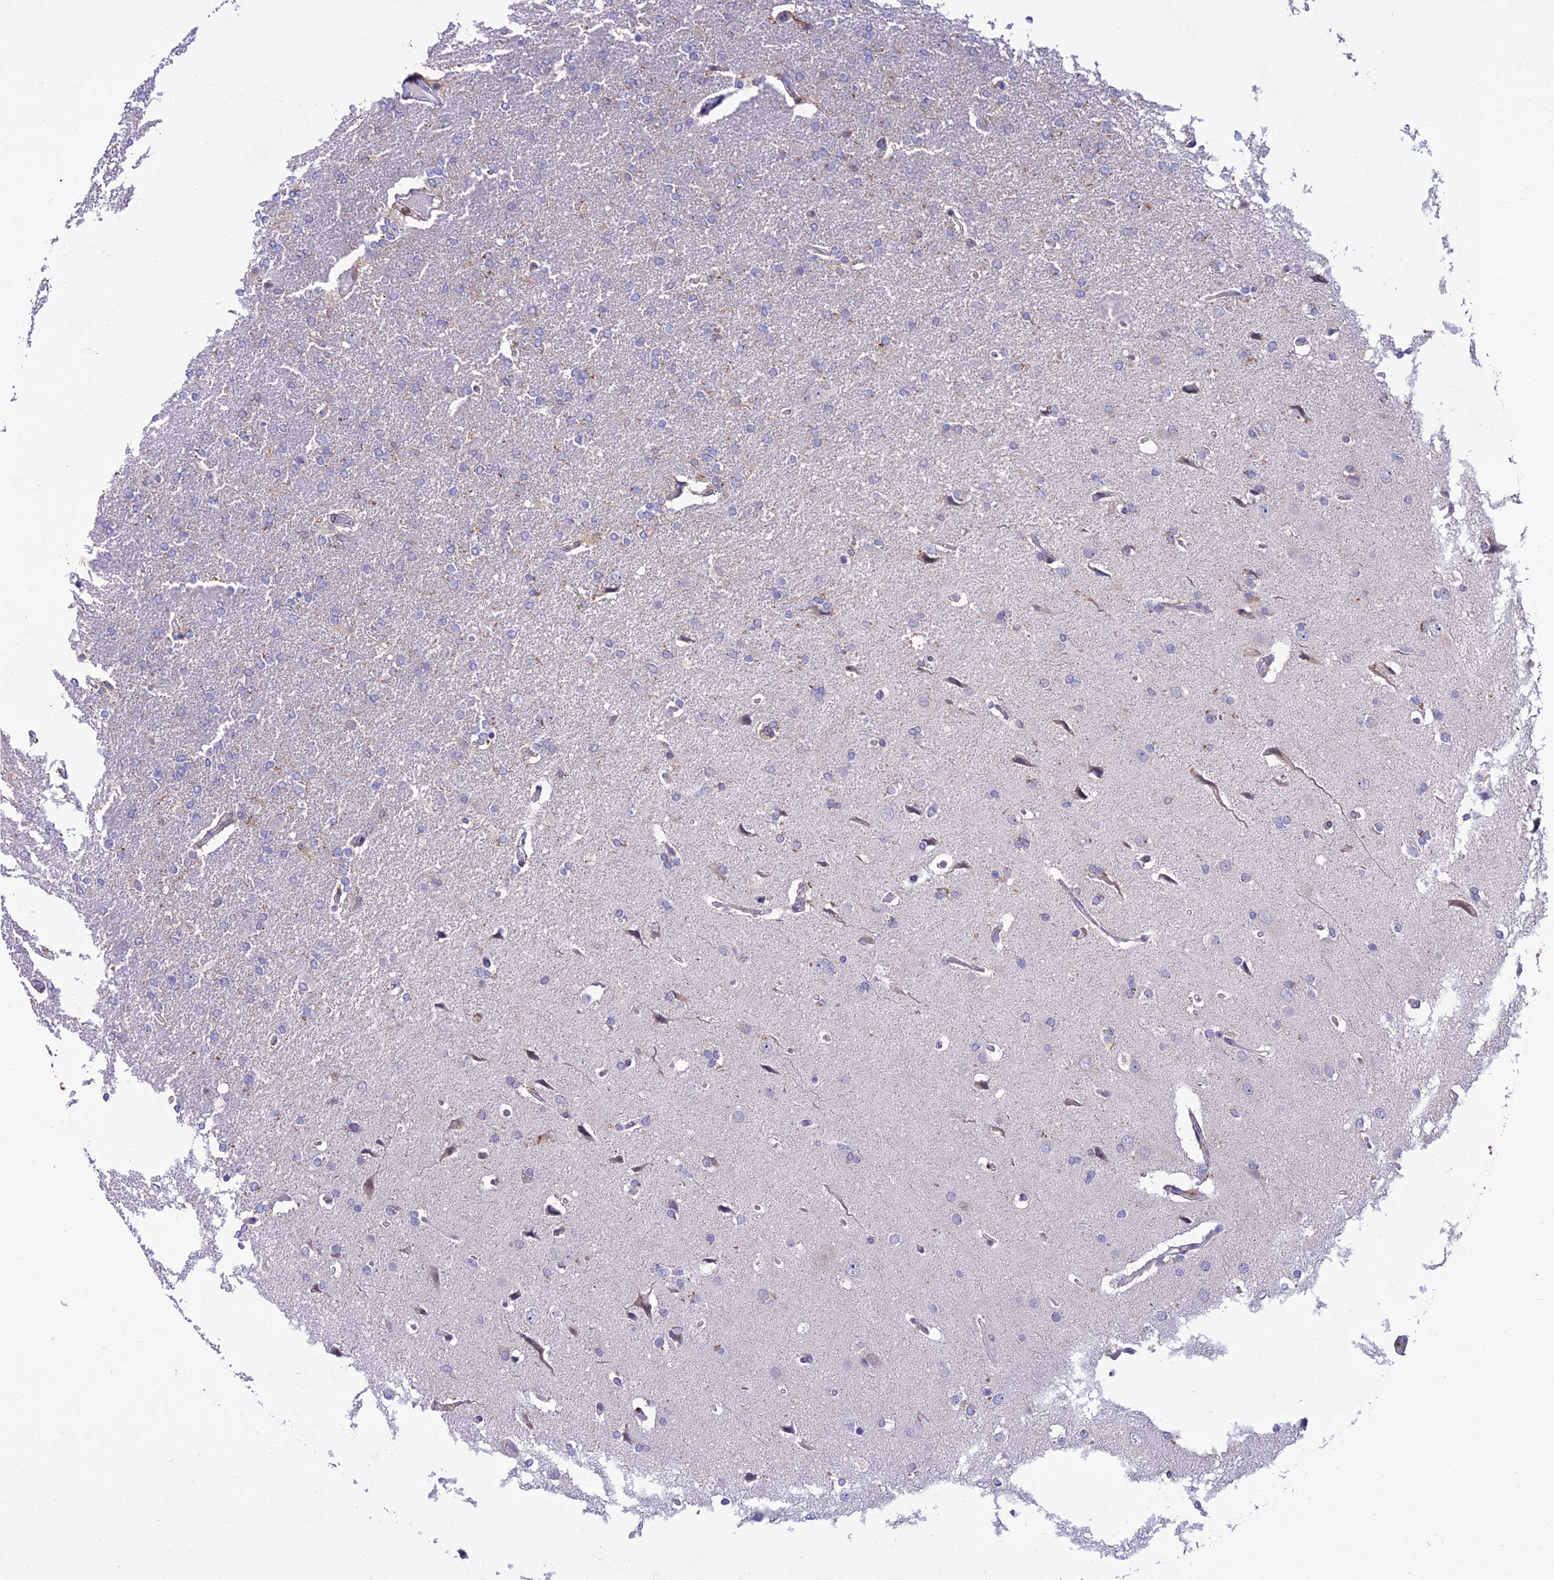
{"staining": {"intensity": "negative", "quantity": "none", "location": "none"}, "tissue": "glioma", "cell_type": "Tumor cells", "image_type": "cancer", "snomed": [{"axis": "morphology", "description": "Glioma, malignant, High grade"}, {"axis": "topography", "description": "Brain"}], "caption": "DAB immunohistochemical staining of glioma reveals no significant expression in tumor cells.", "gene": "FAM76A", "patient": {"sex": "male", "age": 72}}